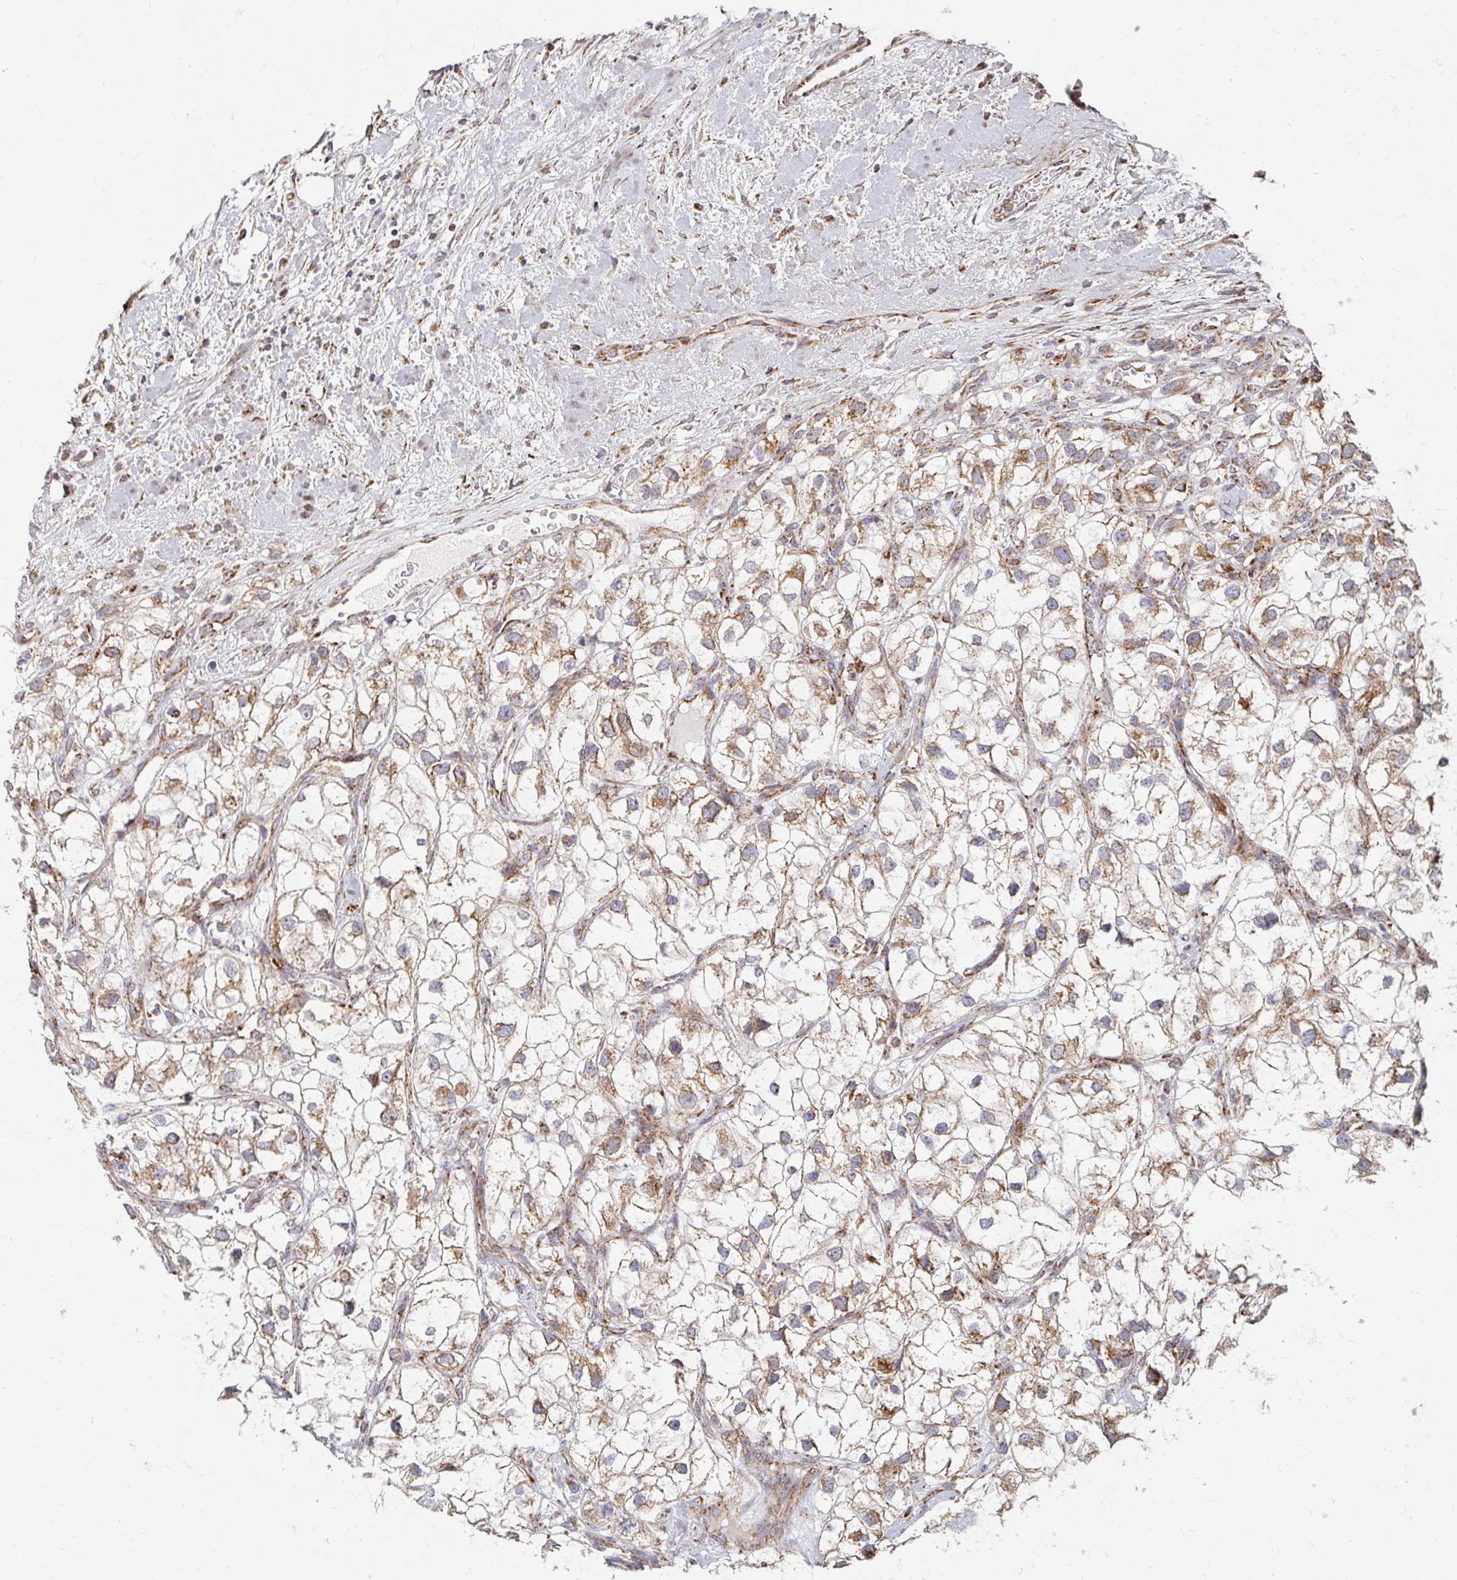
{"staining": {"intensity": "moderate", "quantity": "25%-75%", "location": "cytoplasmic/membranous"}, "tissue": "renal cancer", "cell_type": "Tumor cells", "image_type": "cancer", "snomed": [{"axis": "morphology", "description": "Adenocarcinoma, NOS"}, {"axis": "topography", "description": "Kidney"}], "caption": "High-power microscopy captured an immunohistochemistry image of adenocarcinoma (renal), revealing moderate cytoplasmic/membranous positivity in approximately 25%-75% of tumor cells. The protein of interest is shown in brown color, while the nuclei are stained blue.", "gene": "MAVS", "patient": {"sex": "male", "age": 59}}